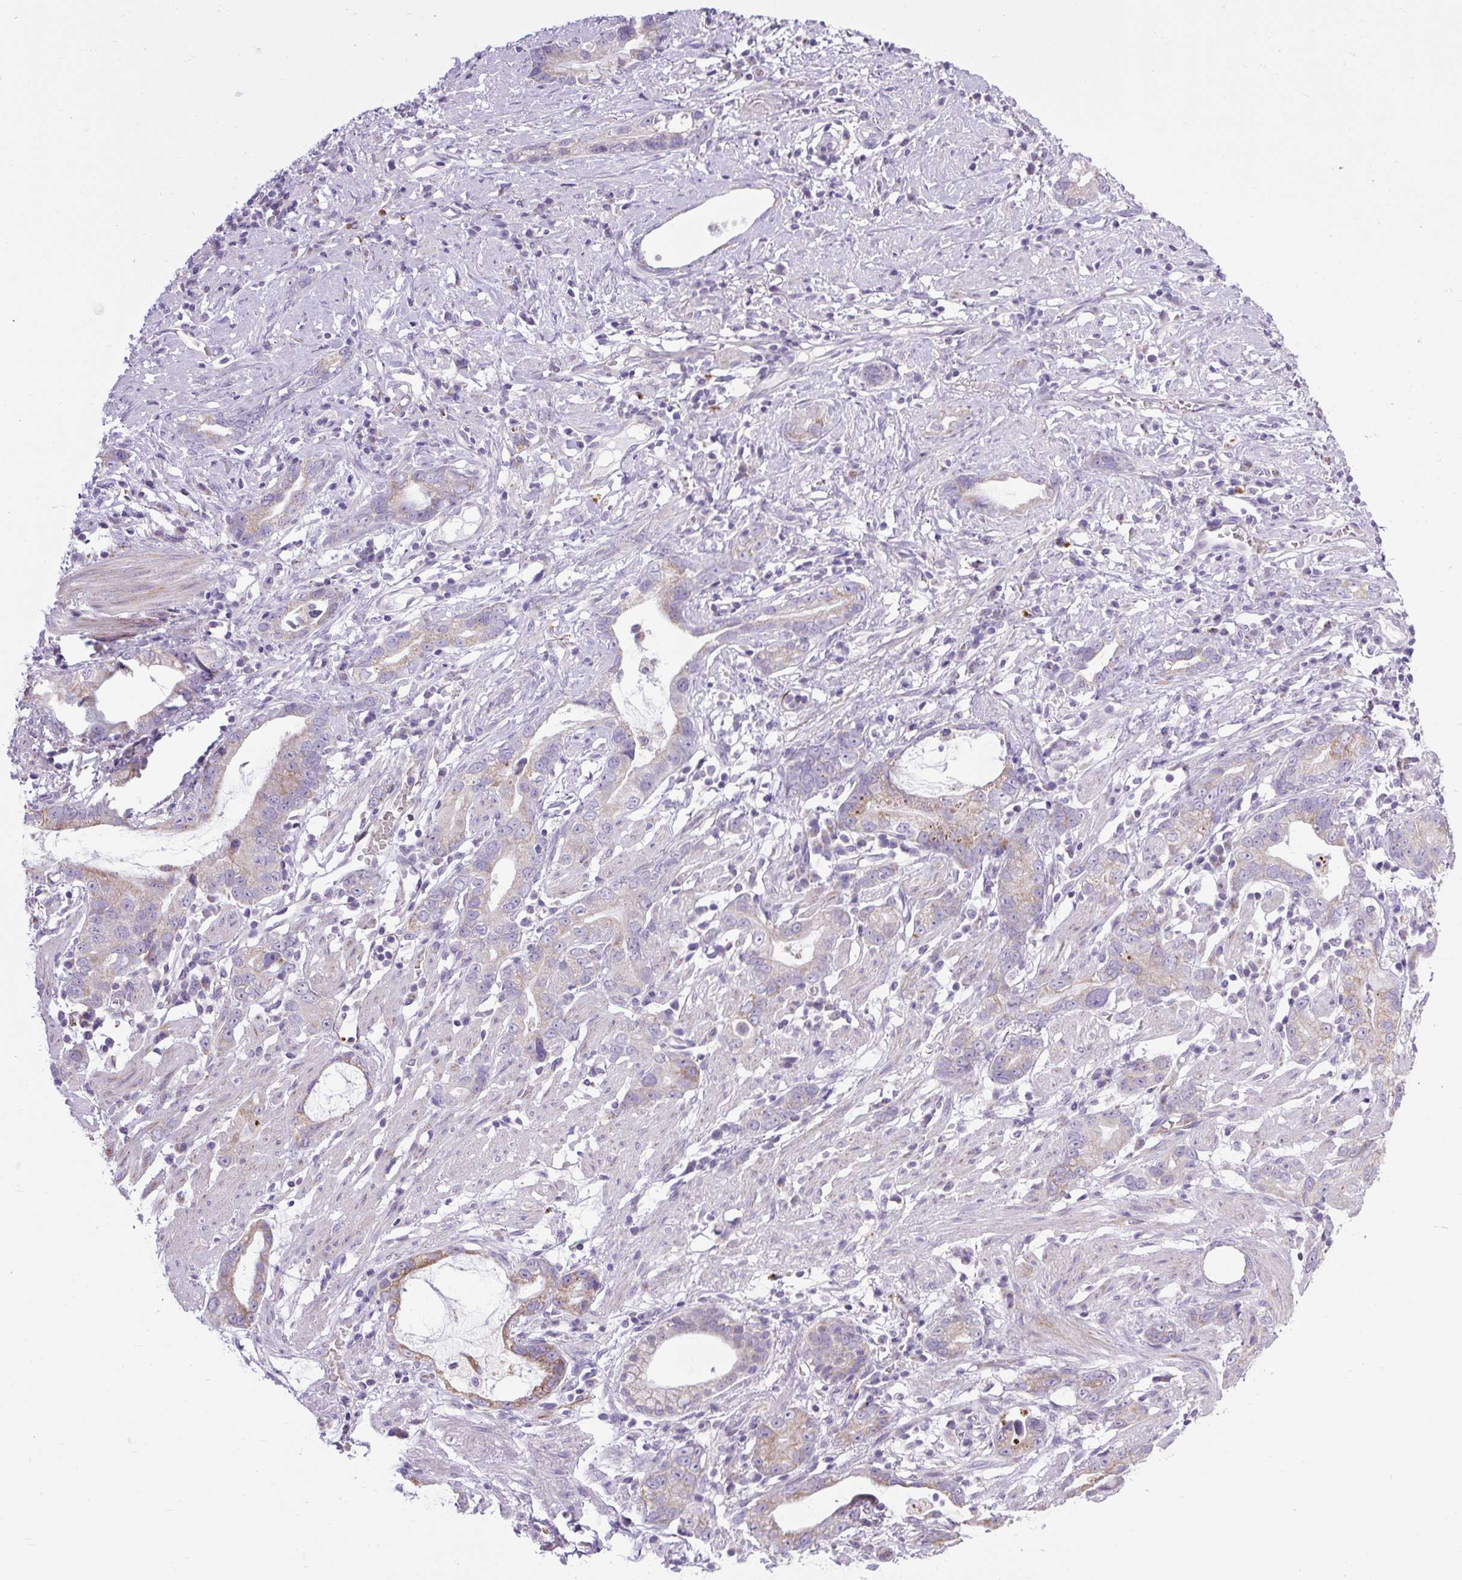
{"staining": {"intensity": "moderate", "quantity": "<25%", "location": "cytoplasmic/membranous"}, "tissue": "stomach cancer", "cell_type": "Tumor cells", "image_type": "cancer", "snomed": [{"axis": "morphology", "description": "Adenocarcinoma, NOS"}, {"axis": "topography", "description": "Stomach"}], "caption": "Moderate cytoplasmic/membranous protein expression is present in approximately <25% of tumor cells in stomach adenocarcinoma.", "gene": "RNASE10", "patient": {"sex": "male", "age": 55}}